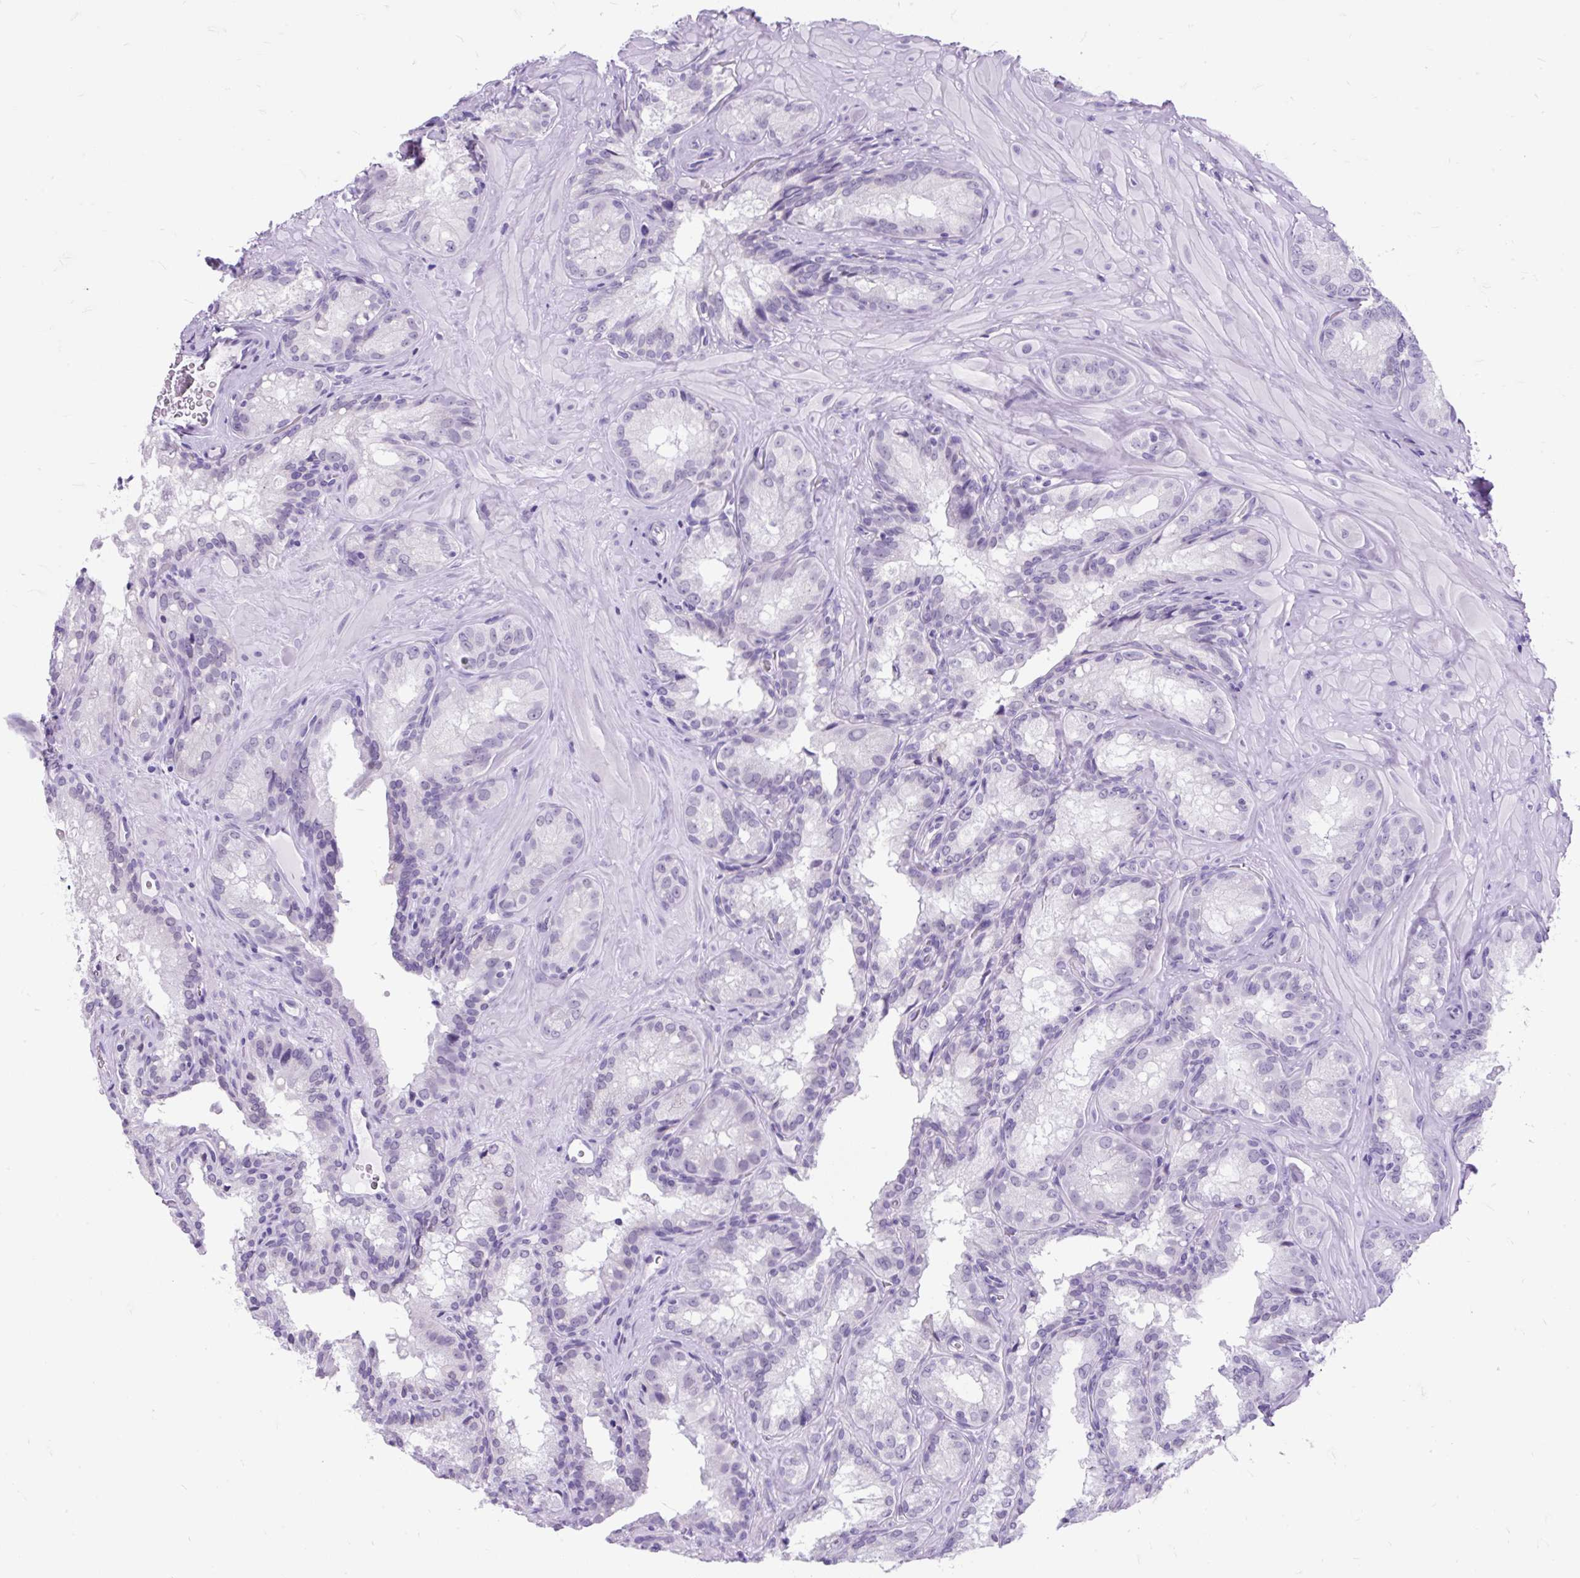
{"staining": {"intensity": "negative", "quantity": "none", "location": "none"}, "tissue": "seminal vesicle", "cell_type": "Glandular cells", "image_type": "normal", "snomed": [{"axis": "morphology", "description": "Normal tissue, NOS"}, {"axis": "topography", "description": "Seminal veicle"}], "caption": "DAB (3,3'-diaminobenzidine) immunohistochemical staining of benign human seminal vesicle displays no significant expression in glandular cells. (DAB immunohistochemistry (IHC) with hematoxylin counter stain).", "gene": "SCGB1A1", "patient": {"sex": "male", "age": 47}}